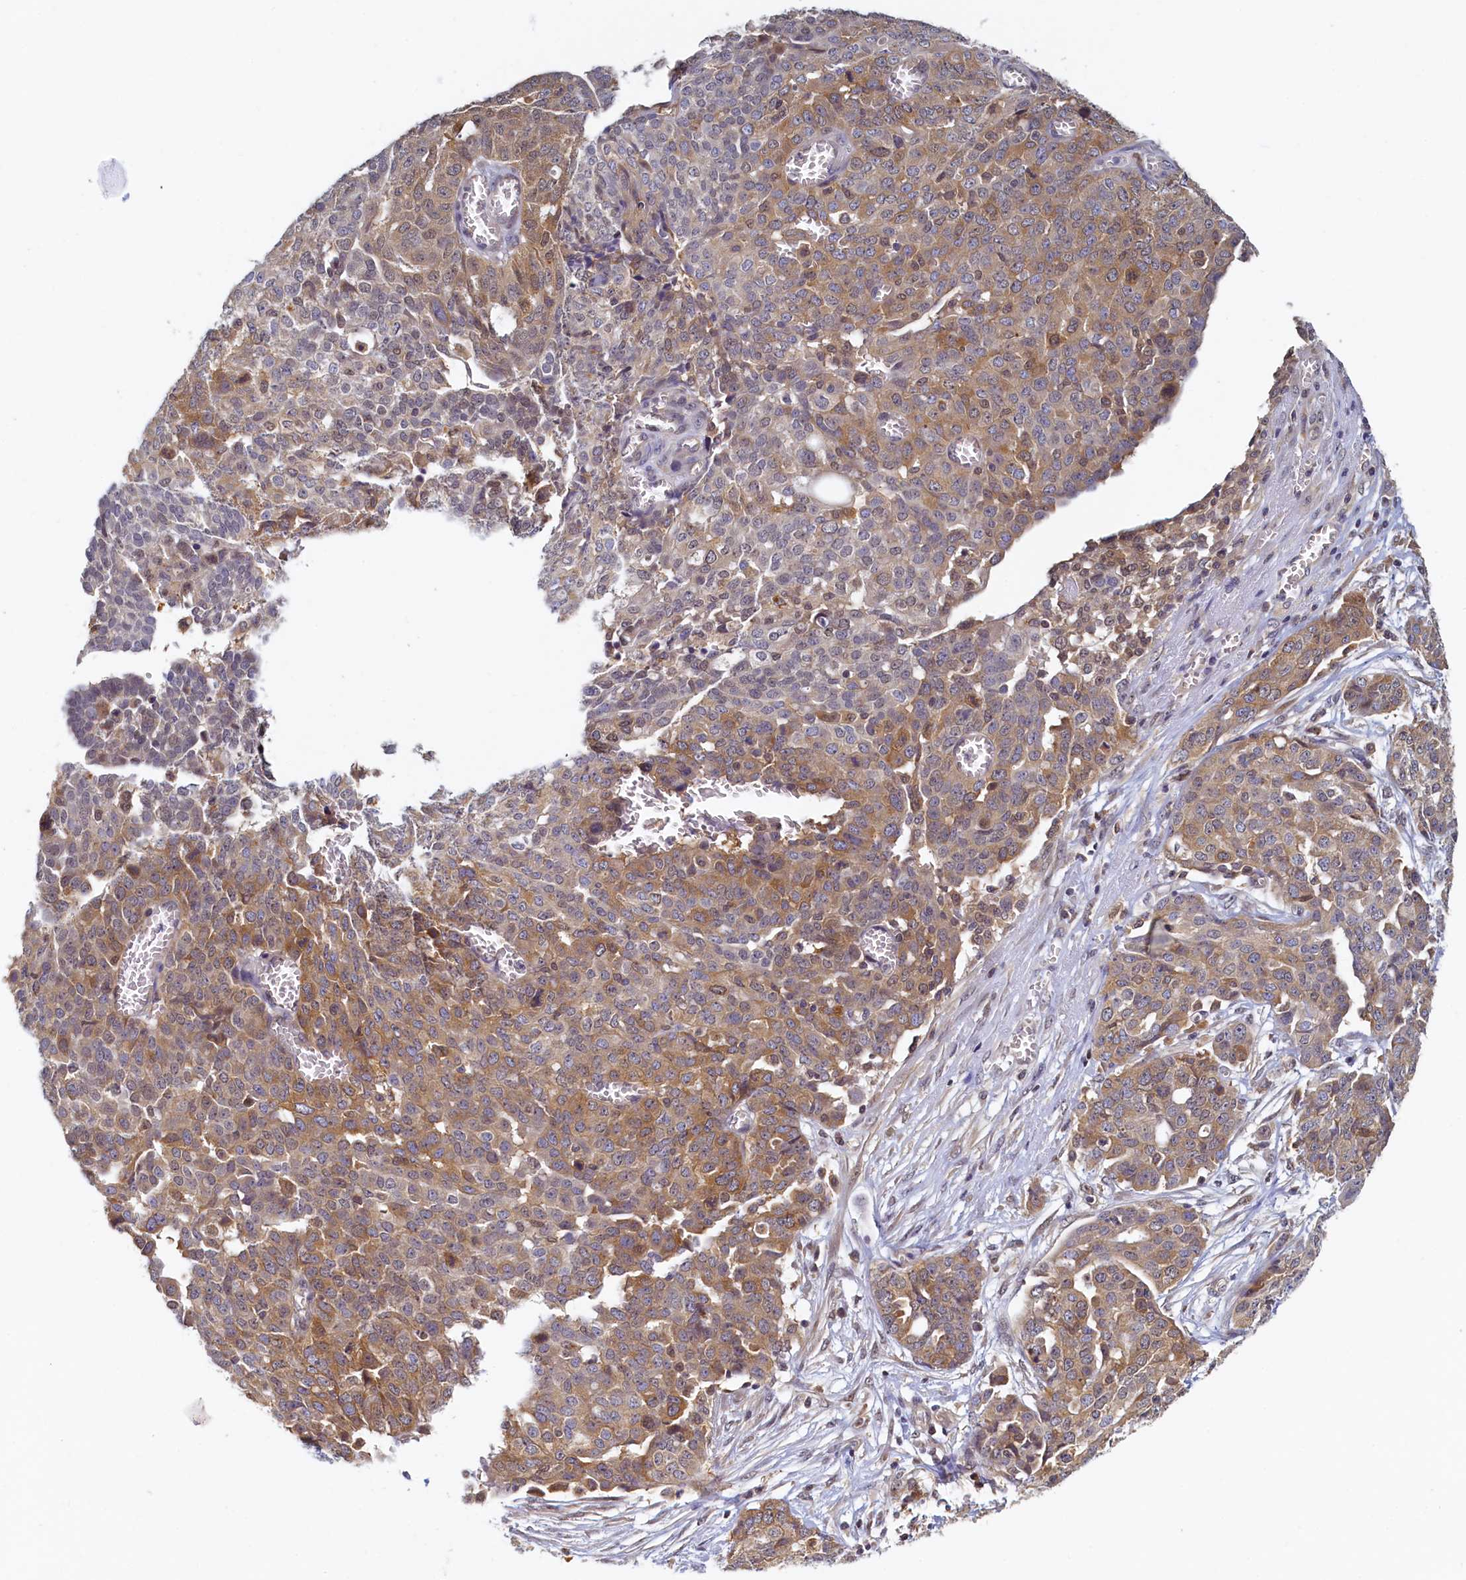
{"staining": {"intensity": "moderate", "quantity": ">75%", "location": "cytoplasmic/membranous"}, "tissue": "ovarian cancer", "cell_type": "Tumor cells", "image_type": "cancer", "snomed": [{"axis": "morphology", "description": "Cystadenocarcinoma, serous, NOS"}, {"axis": "topography", "description": "Soft tissue"}, {"axis": "topography", "description": "Ovary"}], "caption": "Tumor cells demonstrate moderate cytoplasmic/membranous staining in about >75% of cells in ovarian serous cystadenocarcinoma.", "gene": "PAAF1", "patient": {"sex": "female", "age": 57}}